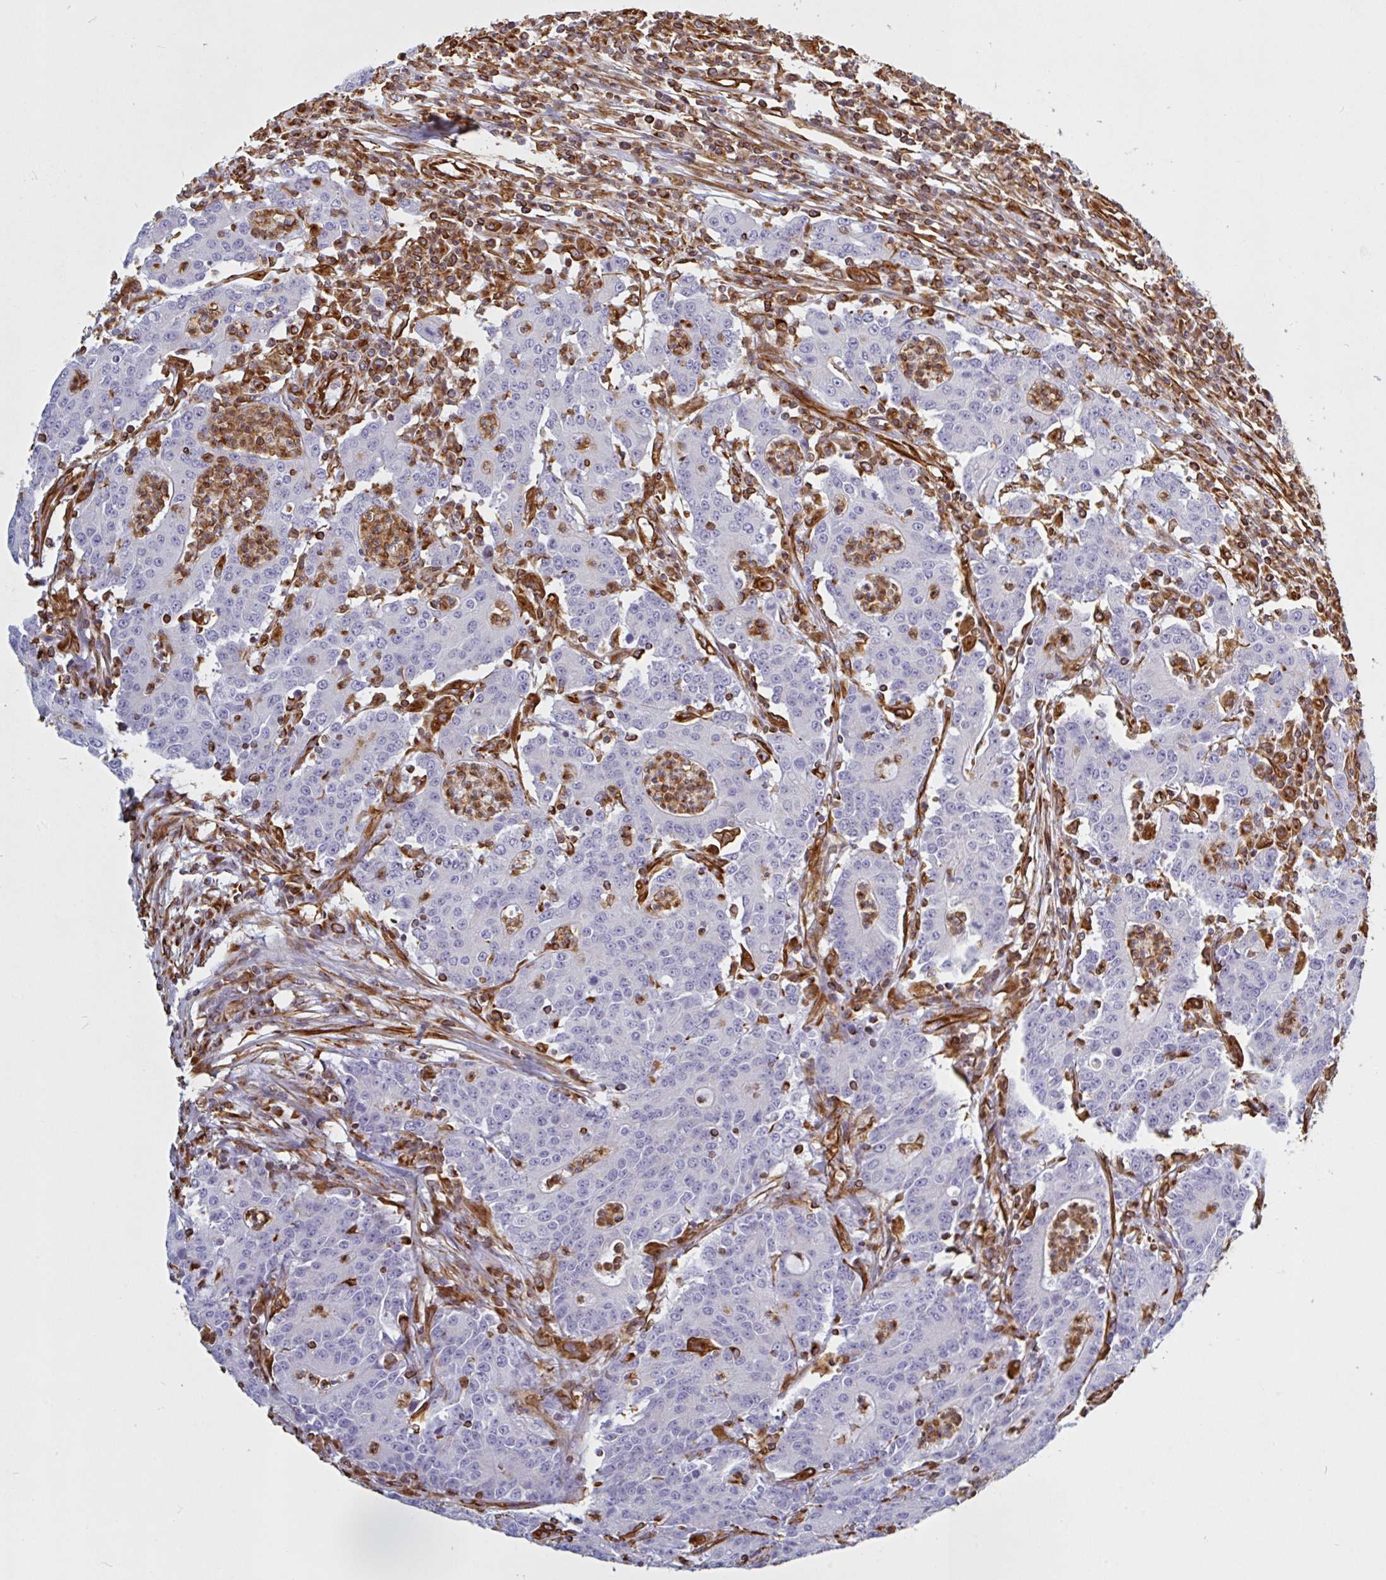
{"staining": {"intensity": "negative", "quantity": "none", "location": "none"}, "tissue": "colorectal cancer", "cell_type": "Tumor cells", "image_type": "cancer", "snomed": [{"axis": "morphology", "description": "Adenocarcinoma, NOS"}, {"axis": "topography", "description": "Colon"}], "caption": "Immunohistochemical staining of adenocarcinoma (colorectal) displays no significant positivity in tumor cells.", "gene": "PPFIA1", "patient": {"sex": "male", "age": 83}}